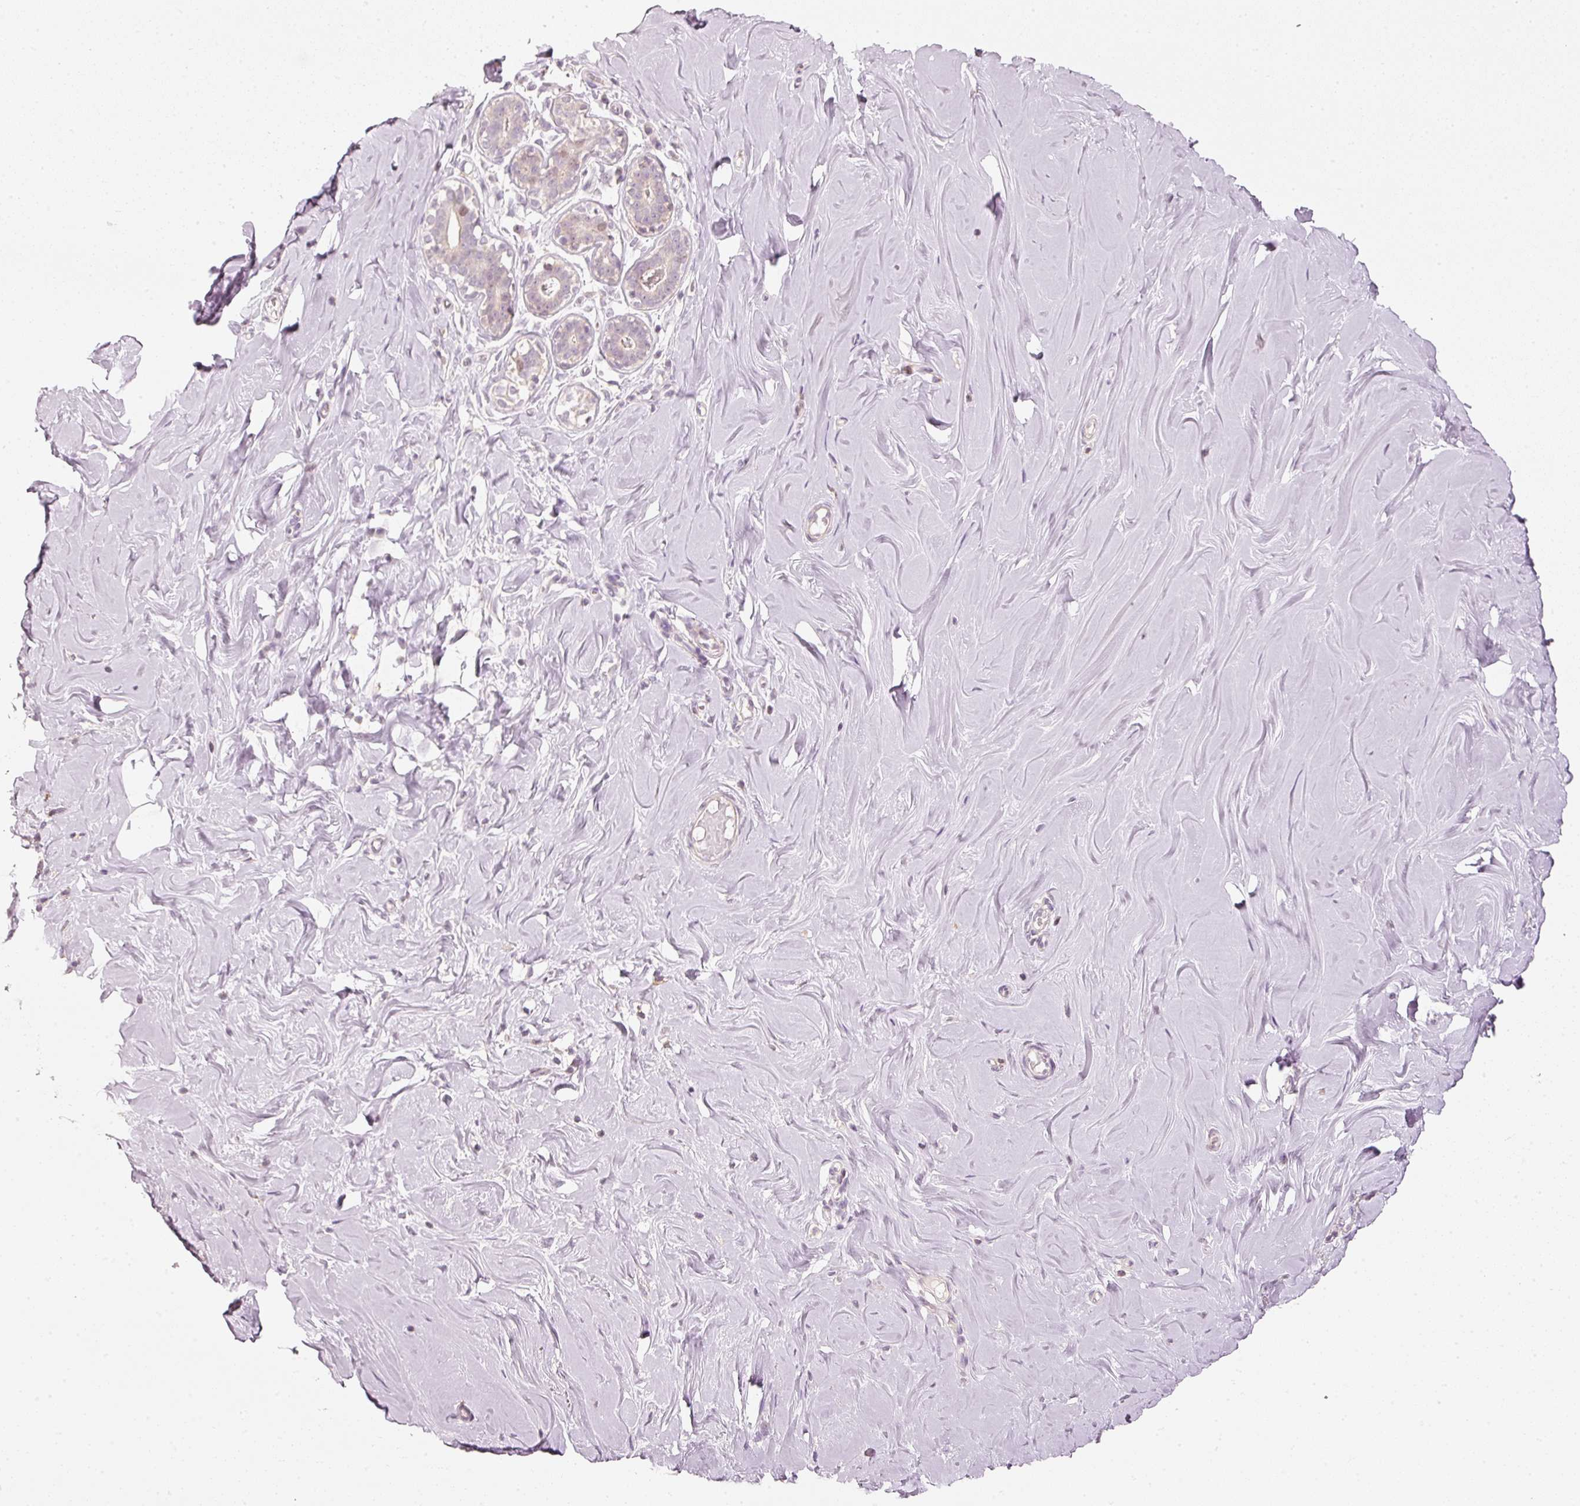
{"staining": {"intensity": "weak", "quantity": "<25%", "location": "nuclear"}, "tissue": "breast", "cell_type": "Adipocytes", "image_type": "normal", "snomed": [{"axis": "morphology", "description": "Normal tissue, NOS"}, {"axis": "topography", "description": "Breast"}], "caption": "This is an immunohistochemistry (IHC) histopathology image of normal breast. There is no staining in adipocytes.", "gene": "TREX2", "patient": {"sex": "female", "age": 27}}